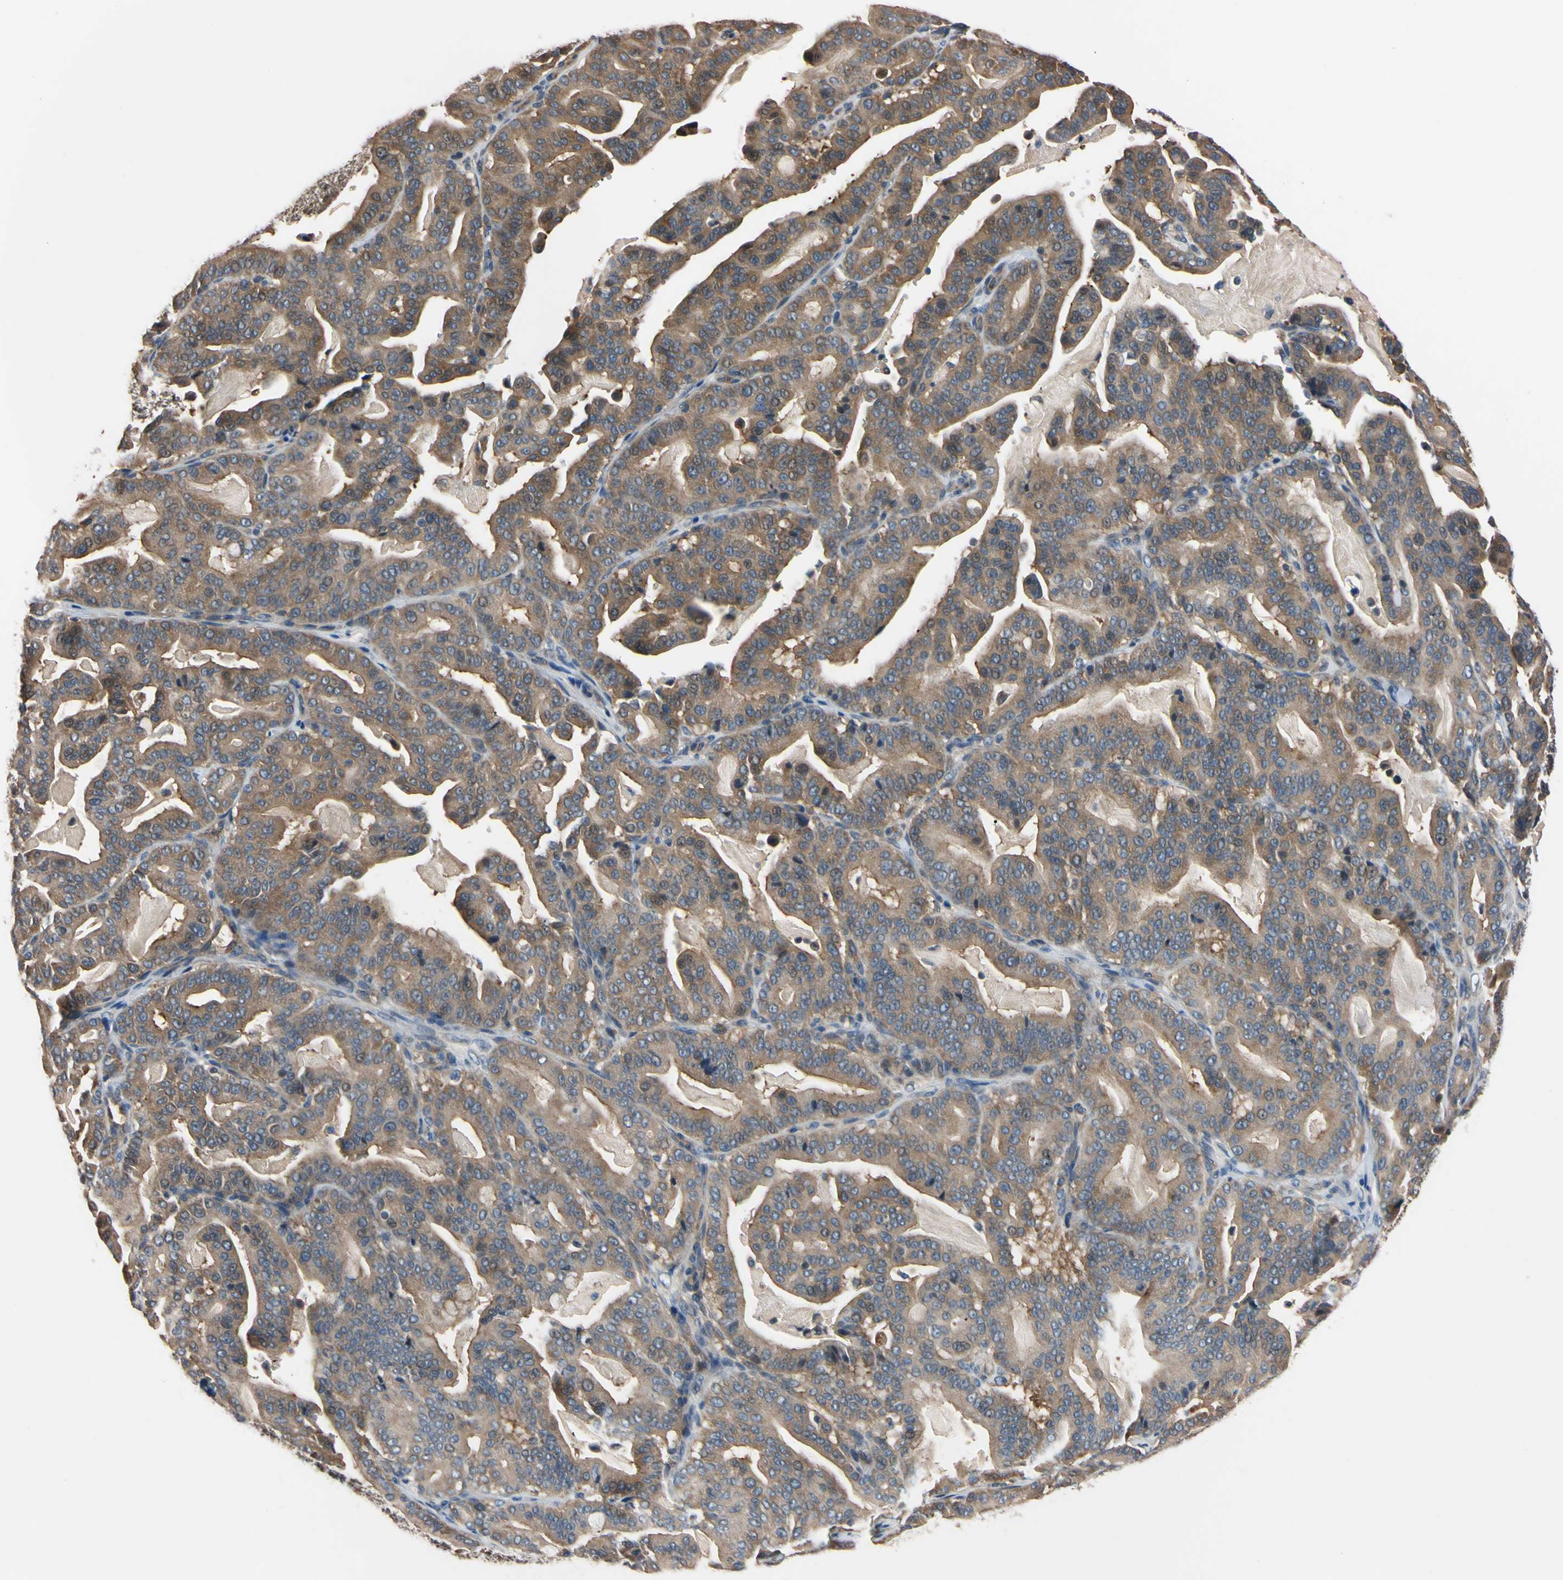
{"staining": {"intensity": "weak", "quantity": ">75%", "location": "cytoplasmic/membranous"}, "tissue": "pancreatic cancer", "cell_type": "Tumor cells", "image_type": "cancer", "snomed": [{"axis": "morphology", "description": "Adenocarcinoma, NOS"}, {"axis": "topography", "description": "Pancreas"}], "caption": "This micrograph demonstrates immunohistochemistry staining of human pancreatic adenocarcinoma, with low weak cytoplasmic/membranous expression in about >75% of tumor cells.", "gene": "RARS1", "patient": {"sex": "male", "age": 63}}